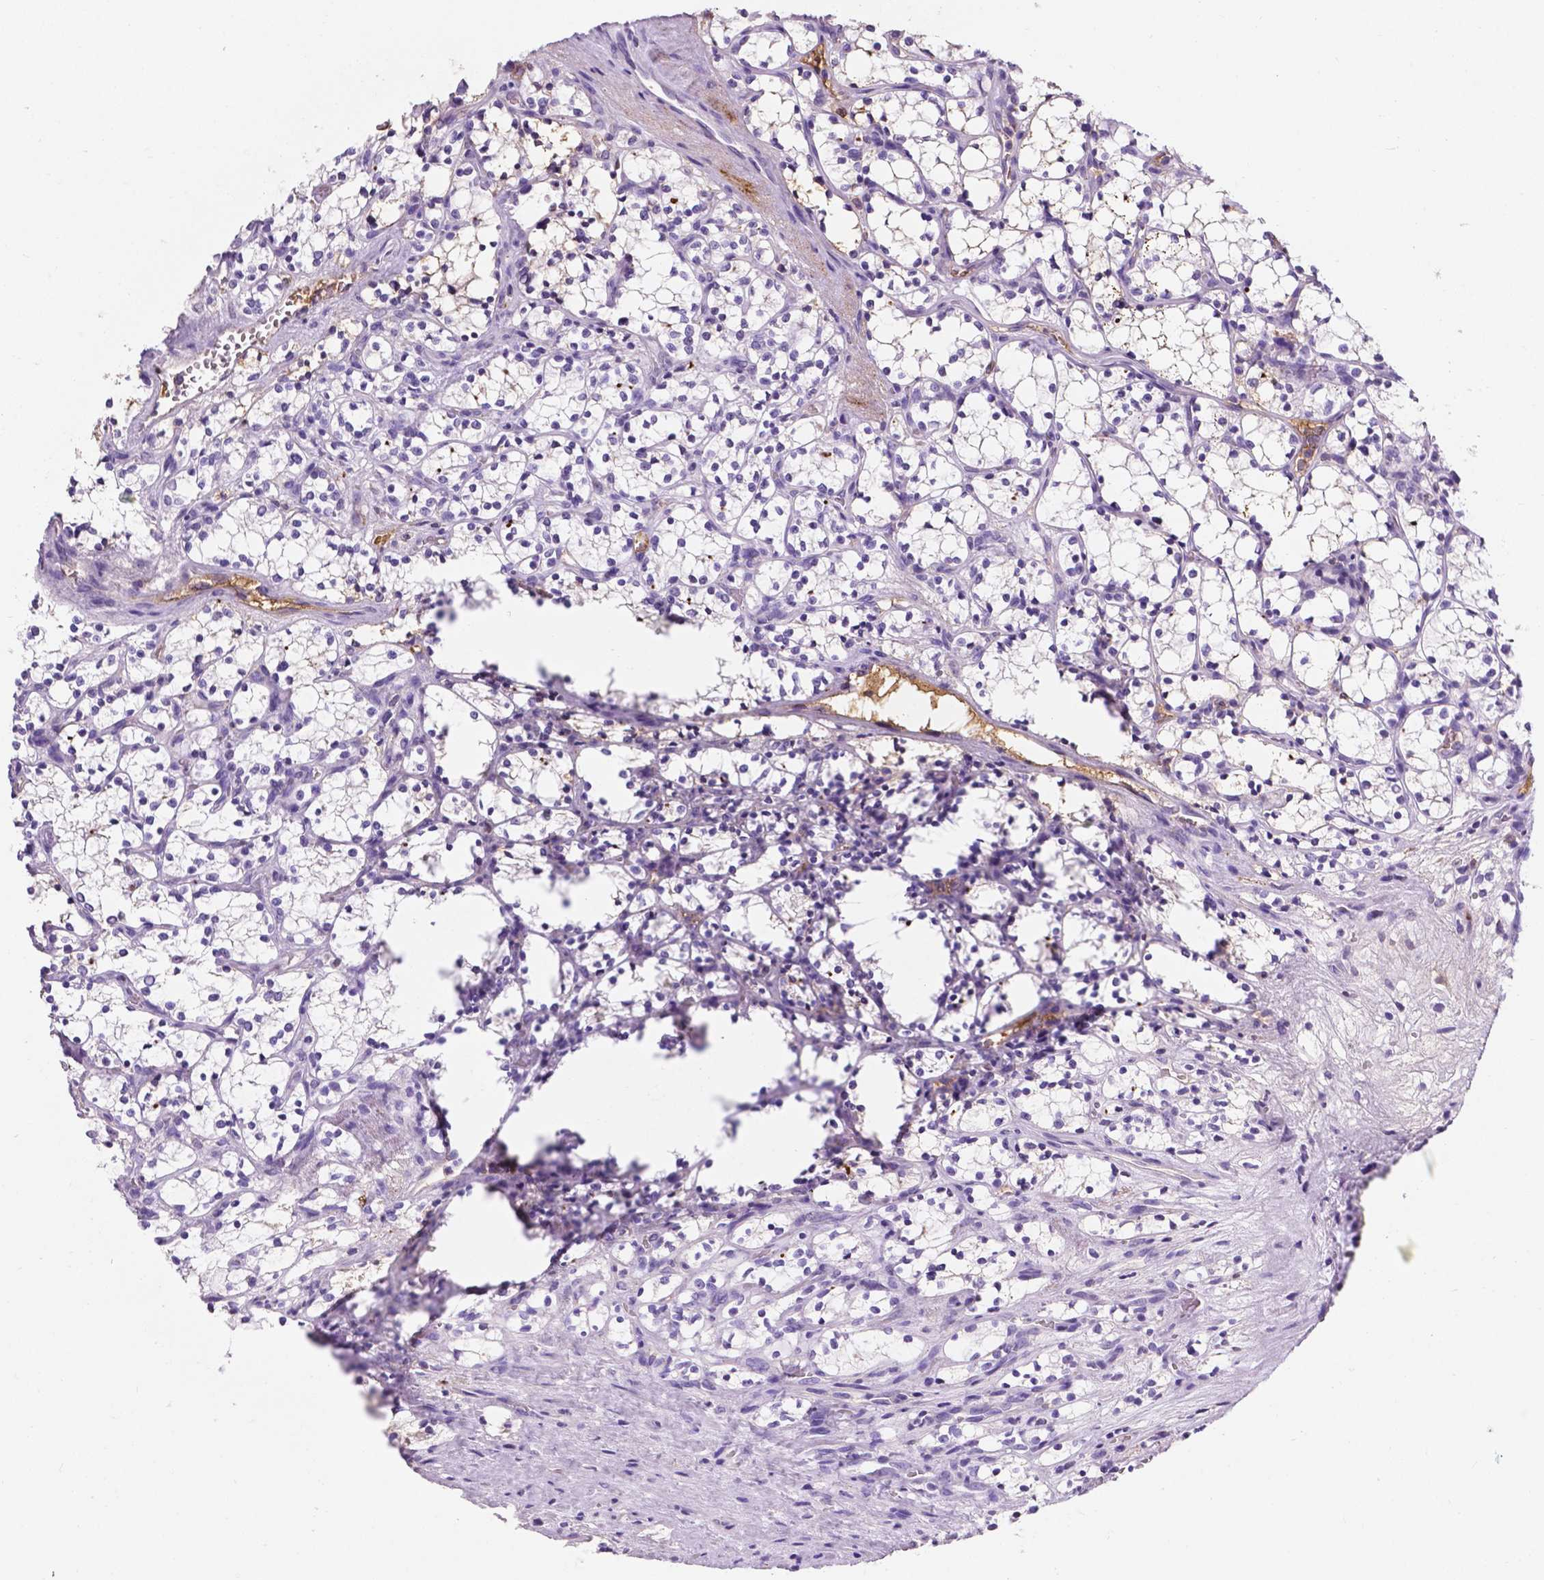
{"staining": {"intensity": "negative", "quantity": "none", "location": "none"}, "tissue": "renal cancer", "cell_type": "Tumor cells", "image_type": "cancer", "snomed": [{"axis": "morphology", "description": "Adenocarcinoma, NOS"}, {"axis": "topography", "description": "Kidney"}], "caption": "Tumor cells show no significant protein positivity in renal cancer (adenocarcinoma).", "gene": "APOE", "patient": {"sex": "female", "age": 69}}